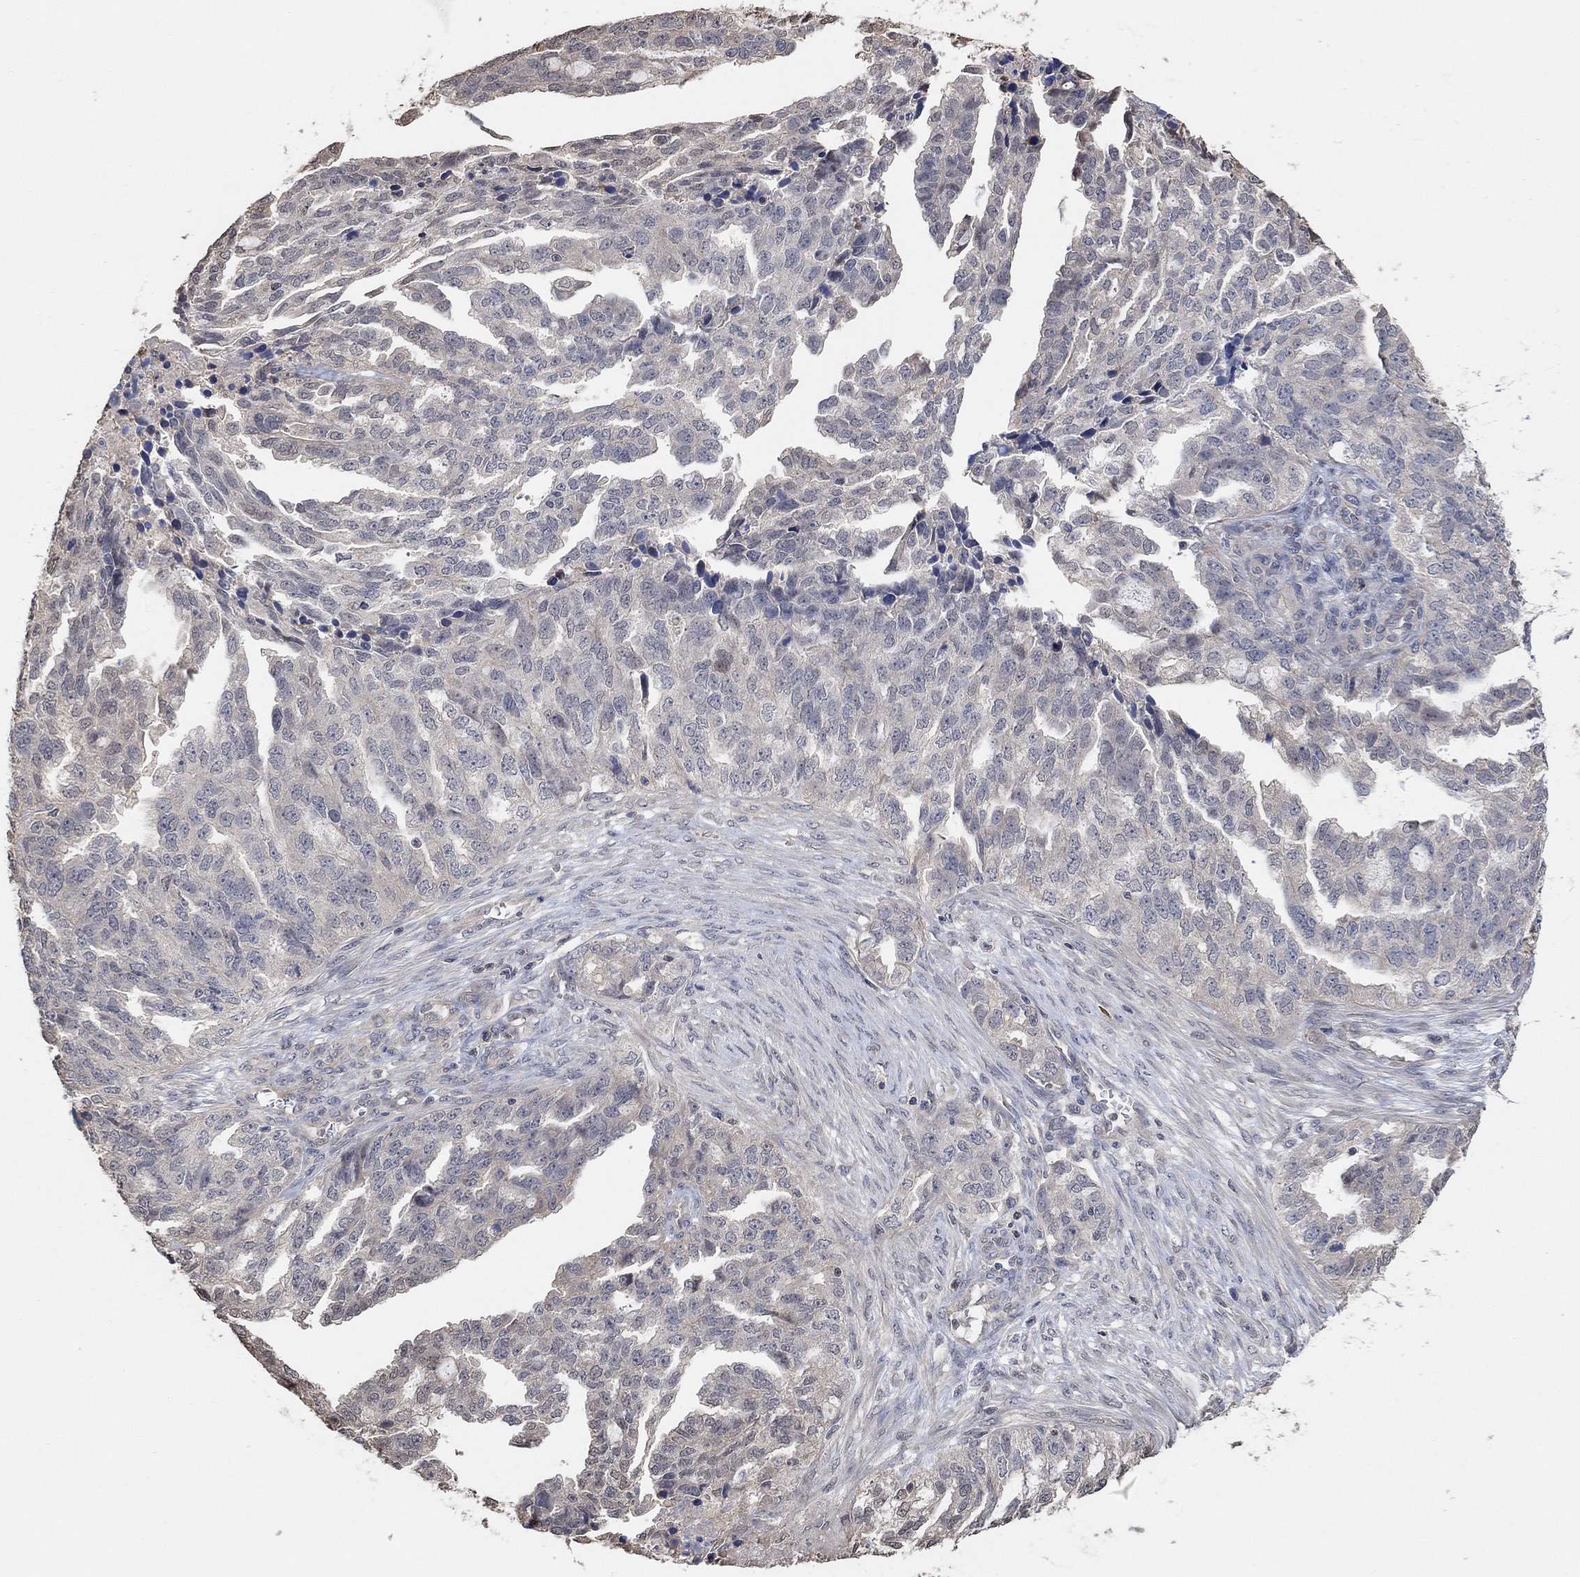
{"staining": {"intensity": "negative", "quantity": "none", "location": "none"}, "tissue": "ovarian cancer", "cell_type": "Tumor cells", "image_type": "cancer", "snomed": [{"axis": "morphology", "description": "Cystadenocarcinoma, serous, NOS"}, {"axis": "topography", "description": "Ovary"}], "caption": "High power microscopy histopathology image of an IHC histopathology image of ovarian serous cystadenocarcinoma, revealing no significant expression in tumor cells.", "gene": "UNC5B", "patient": {"sex": "female", "age": 51}}